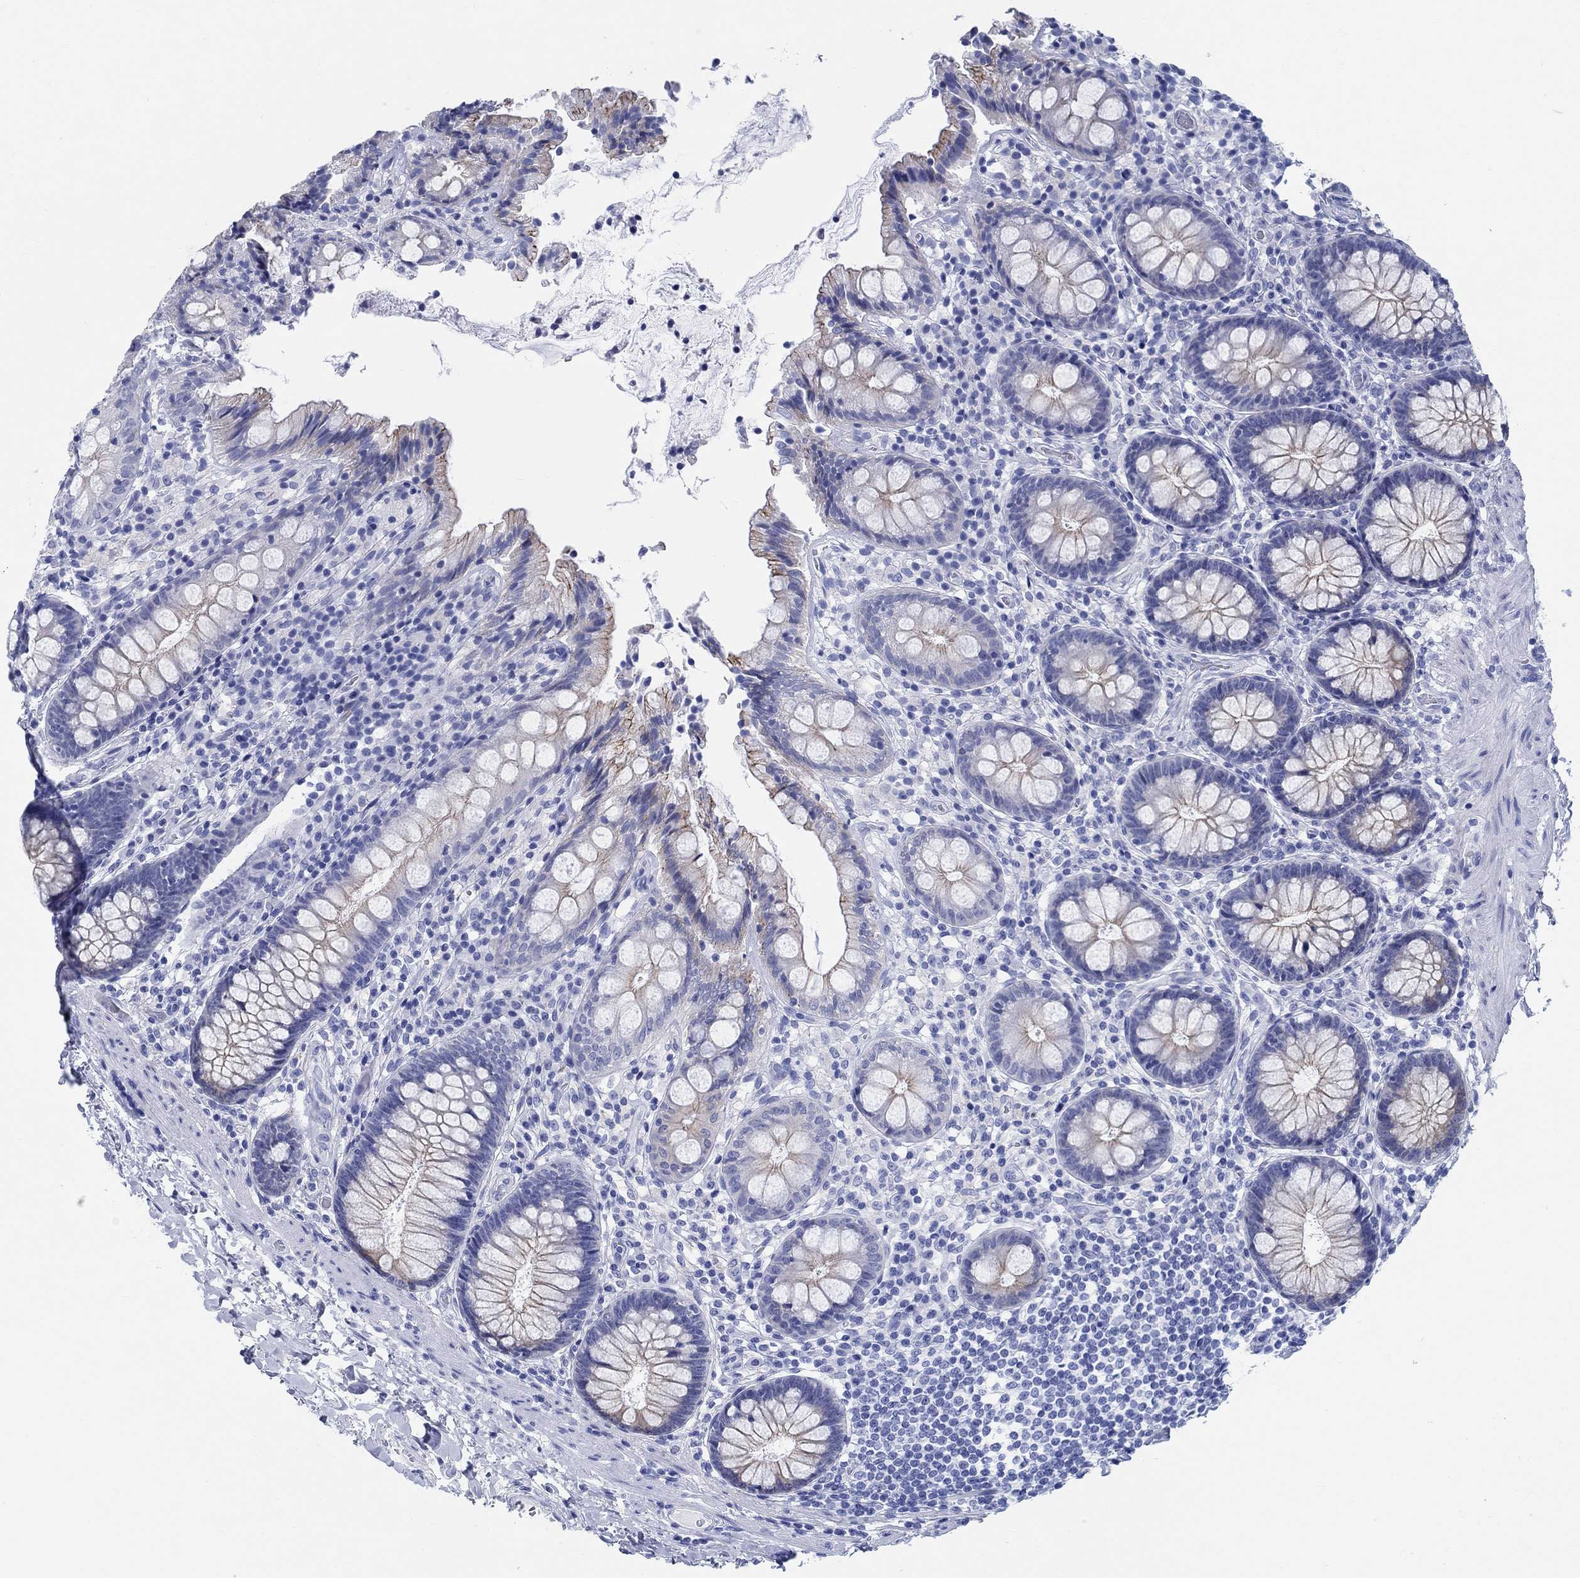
{"staining": {"intensity": "negative", "quantity": "none", "location": "none"}, "tissue": "colon", "cell_type": "Endothelial cells", "image_type": "normal", "snomed": [{"axis": "morphology", "description": "Normal tissue, NOS"}, {"axis": "topography", "description": "Colon"}], "caption": "An image of colon stained for a protein reveals no brown staining in endothelial cells.", "gene": "RD3L", "patient": {"sex": "female", "age": 86}}